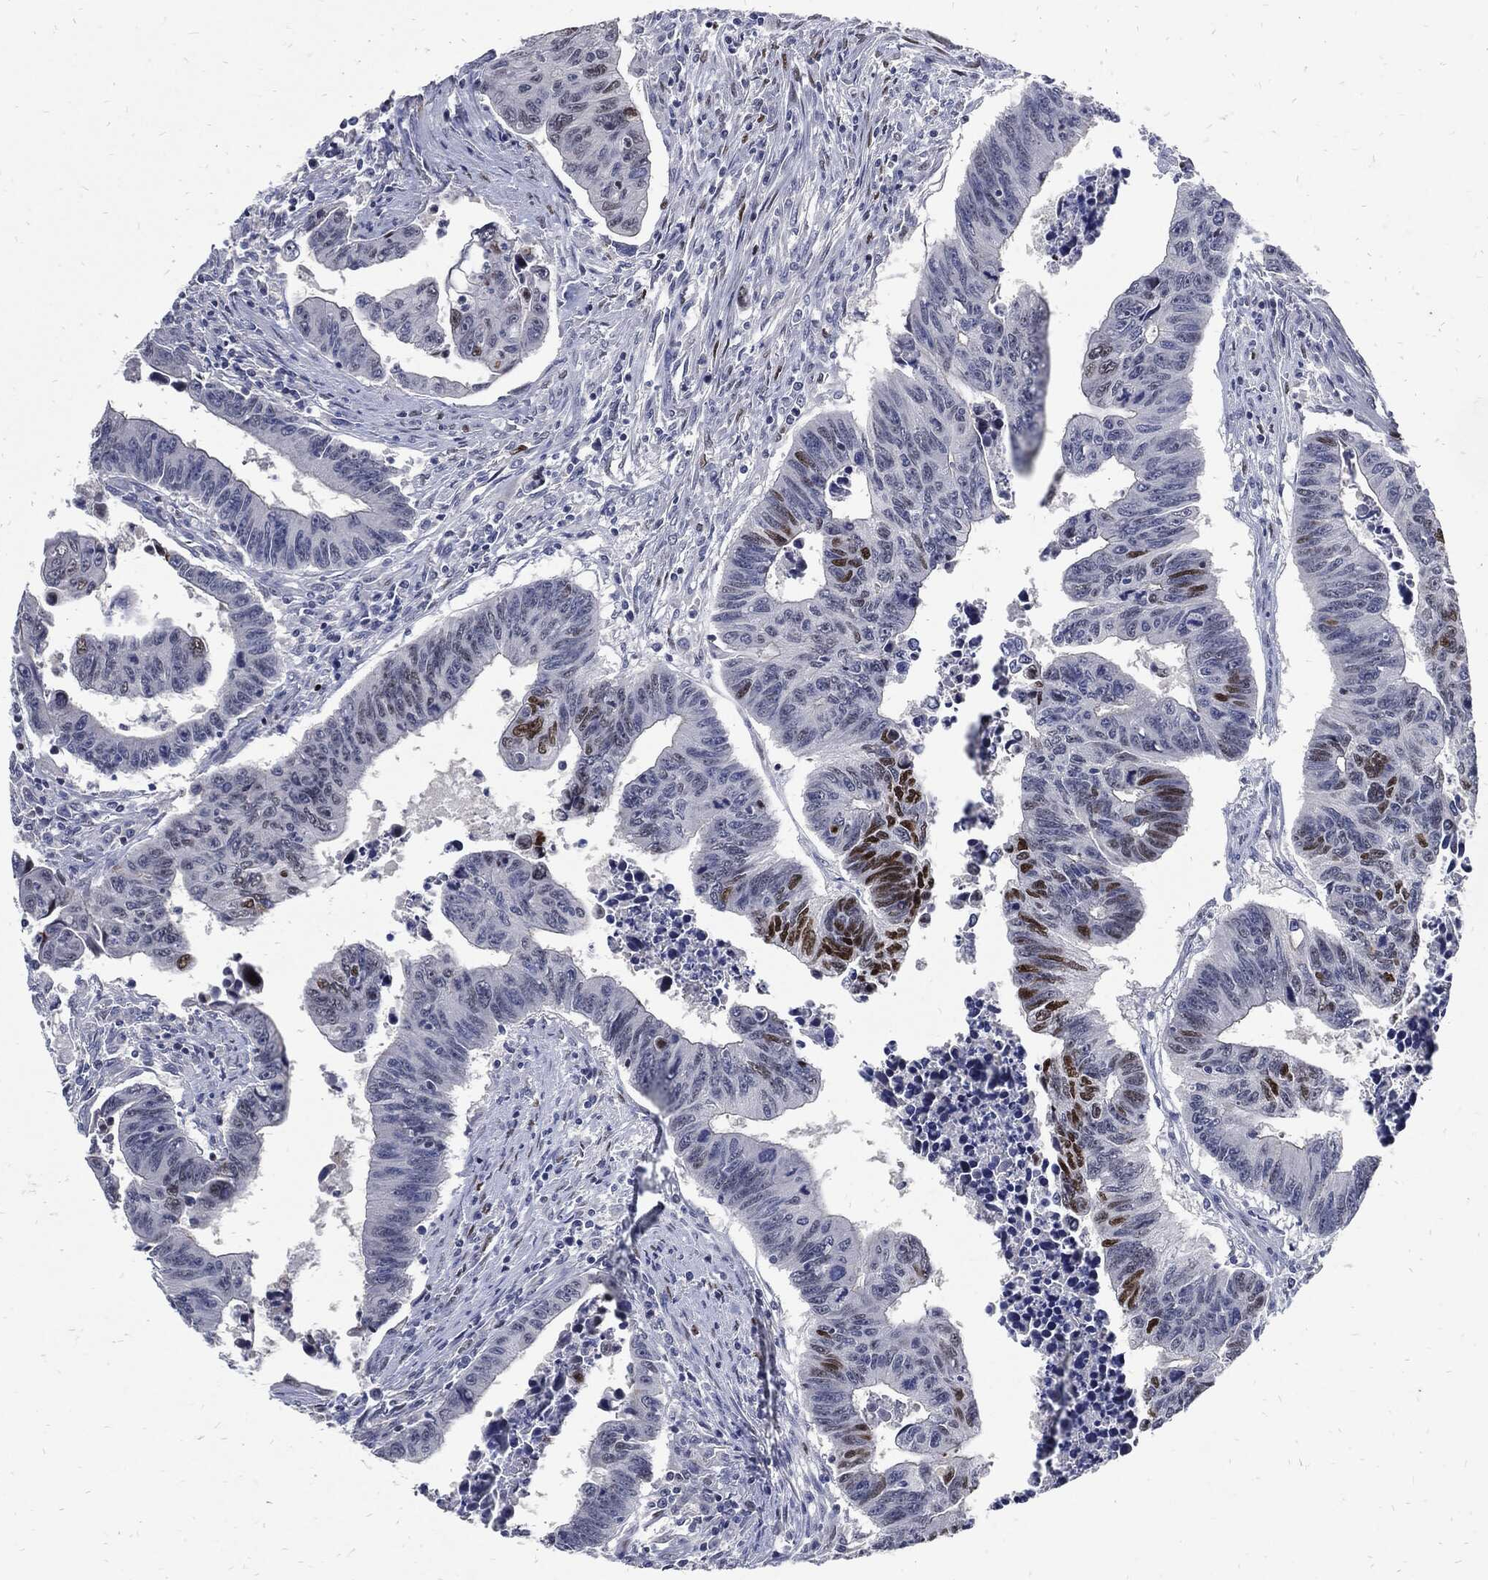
{"staining": {"intensity": "strong", "quantity": "<25%", "location": "nuclear"}, "tissue": "colorectal cancer", "cell_type": "Tumor cells", "image_type": "cancer", "snomed": [{"axis": "morphology", "description": "Adenocarcinoma, NOS"}, {"axis": "topography", "description": "Rectum"}], "caption": "Immunohistochemistry staining of colorectal adenocarcinoma, which reveals medium levels of strong nuclear expression in approximately <25% of tumor cells indicating strong nuclear protein positivity. The staining was performed using DAB (3,3'-diaminobenzidine) (brown) for protein detection and nuclei were counterstained in hematoxylin (blue).", "gene": "JUN", "patient": {"sex": "female", "age": 85}}